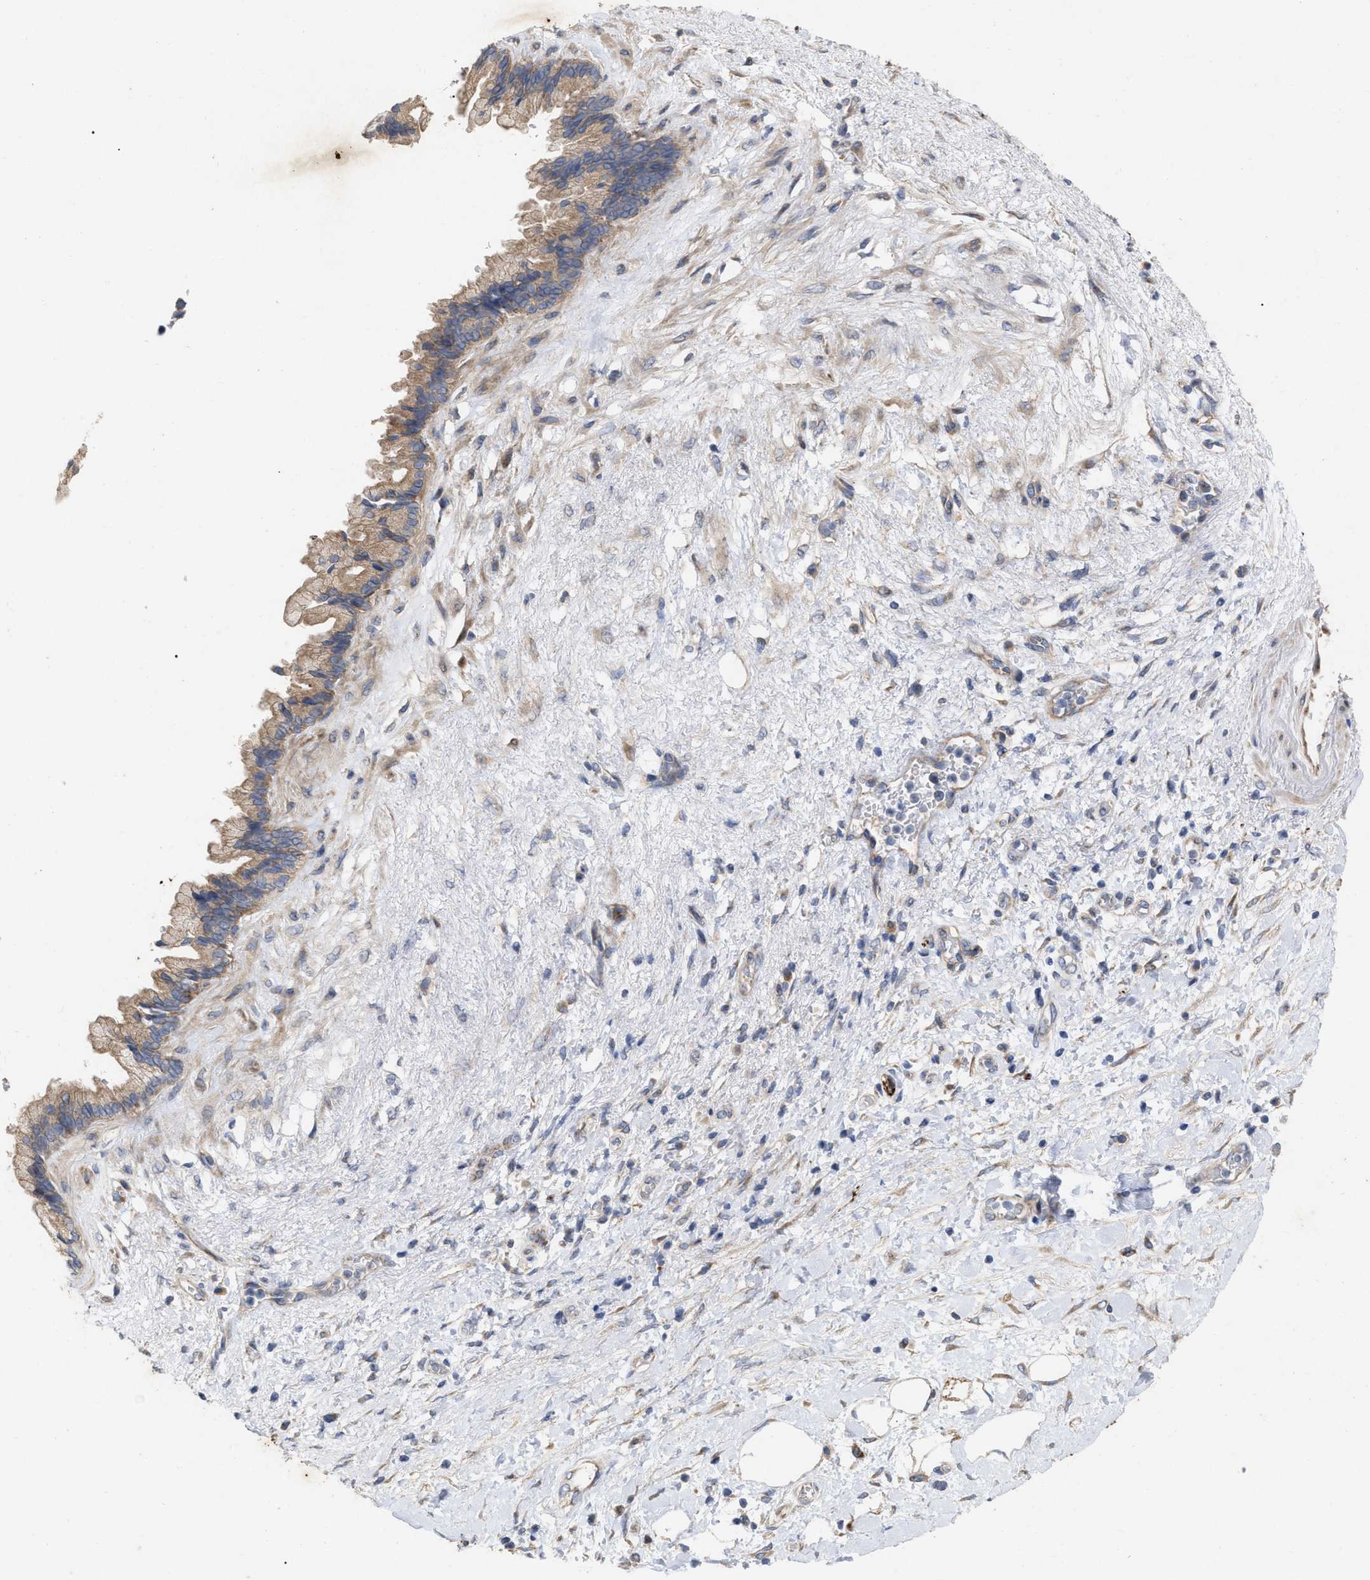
{"staining": {"intensity": "weak", "quantity": ">75%", "location": "cytoplasmic/membranous"}, "tissue": "pancreatic cancer", "cell_type": "Tumor cells", "image_type": "cancer", "snomed": [{"axis": "morphology", "description": "Adenocarcinoma, NOS"}, {"axis": "topography", "description": "Pancreas"}], "caption": "Human pancreatic adenocarcinoma stained with a protein marker demonstrates weak staining in tumor cells.", "gene": "VIP", "patient": {"sex": "female", "age": 60}}